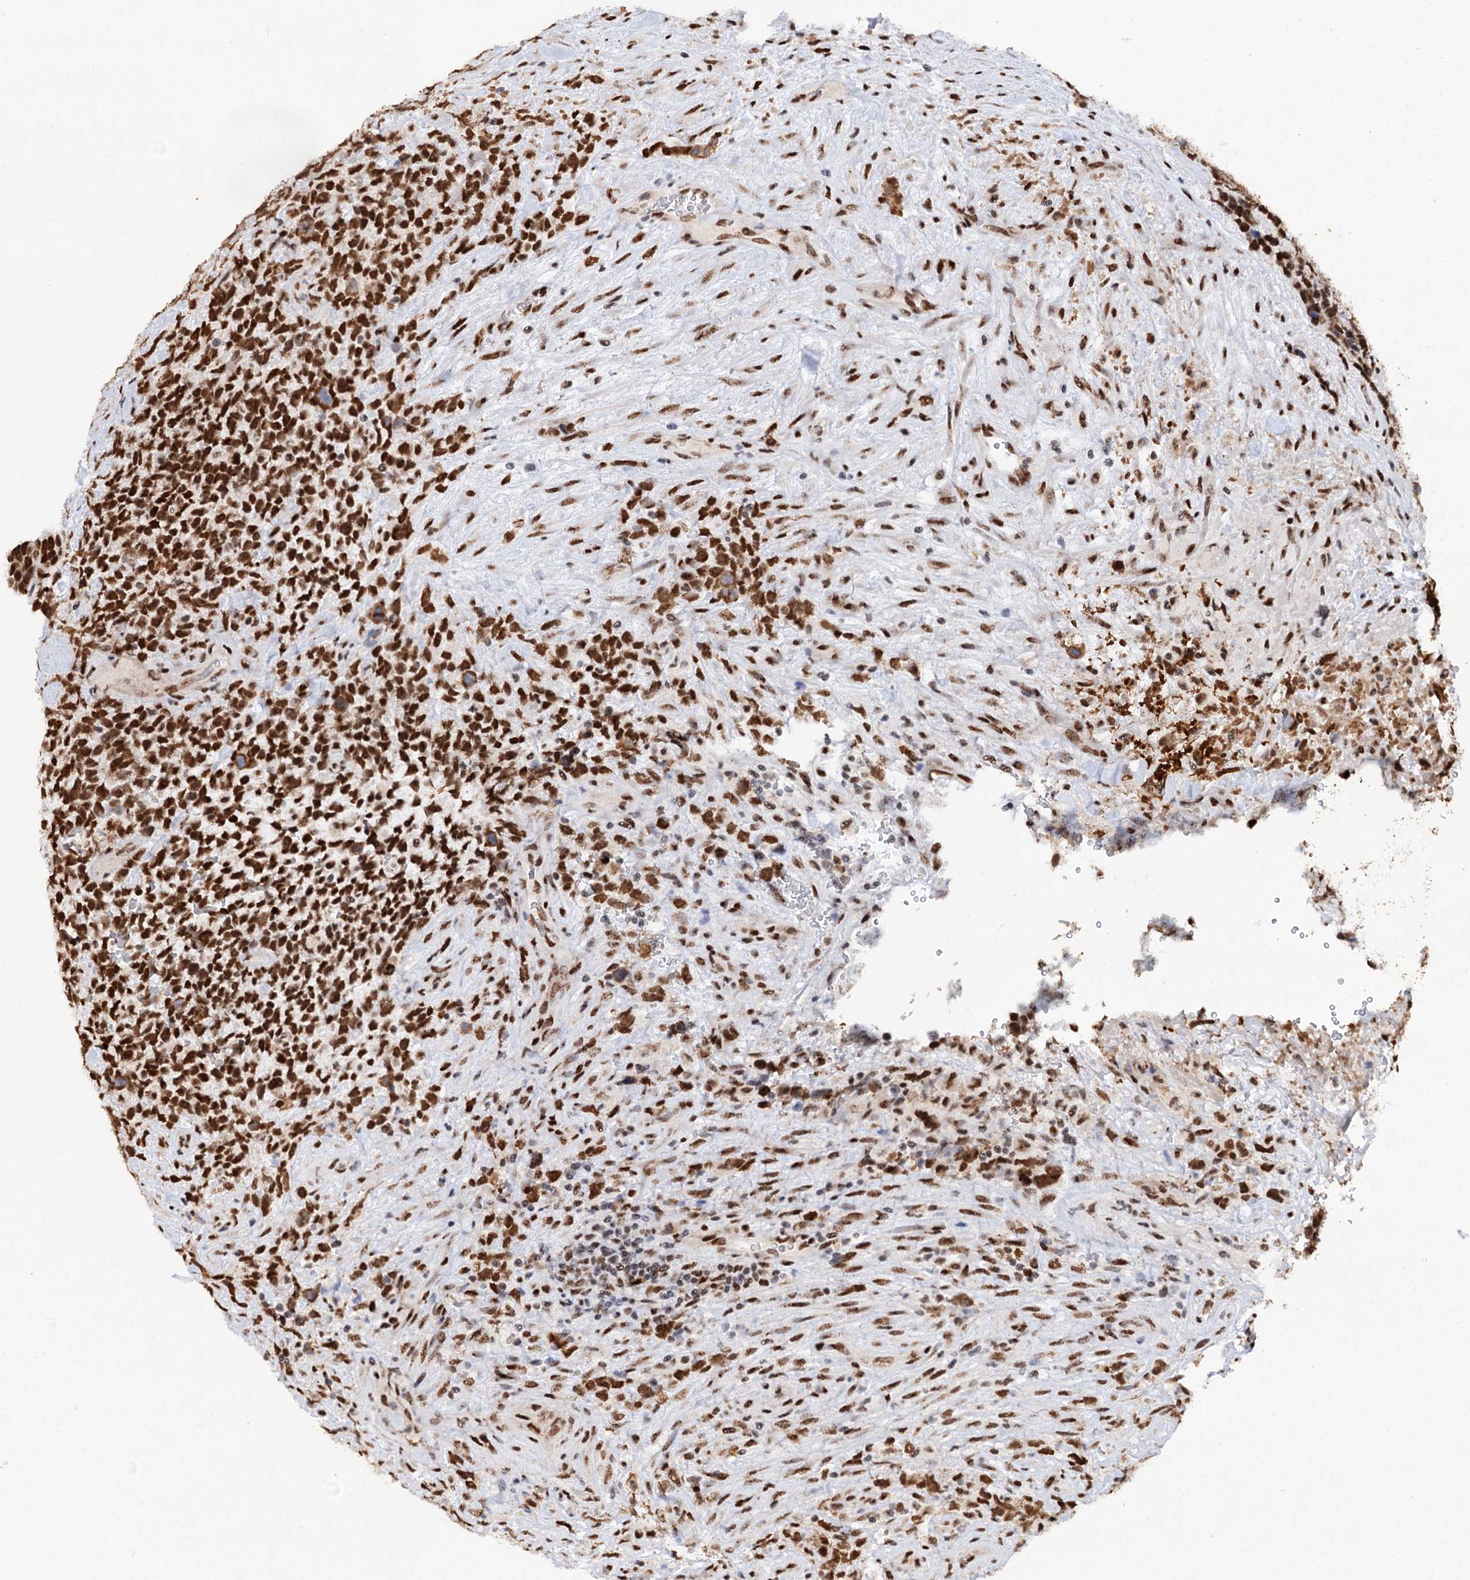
{"staining": {"intensity": "strong", "quantity": ">75%", "location": "nuclear"}, "tissue": "urothelial cancer", "cell_type": "Tumor cells", "image_type": "cancer", "snomed": [{"axis": "morphology", "description": "Urothelial carcinoma, High grade"}, {"axis": "topography", "description": "Urinary bladder"}], "caption": "Strong nuclear staining for a protein is seen in approximately >75% of tumor cells of urothelial cancer using immunohistochemistry.", "gene": "MATR3", "patient": {"sex": "female", "age": 82}}